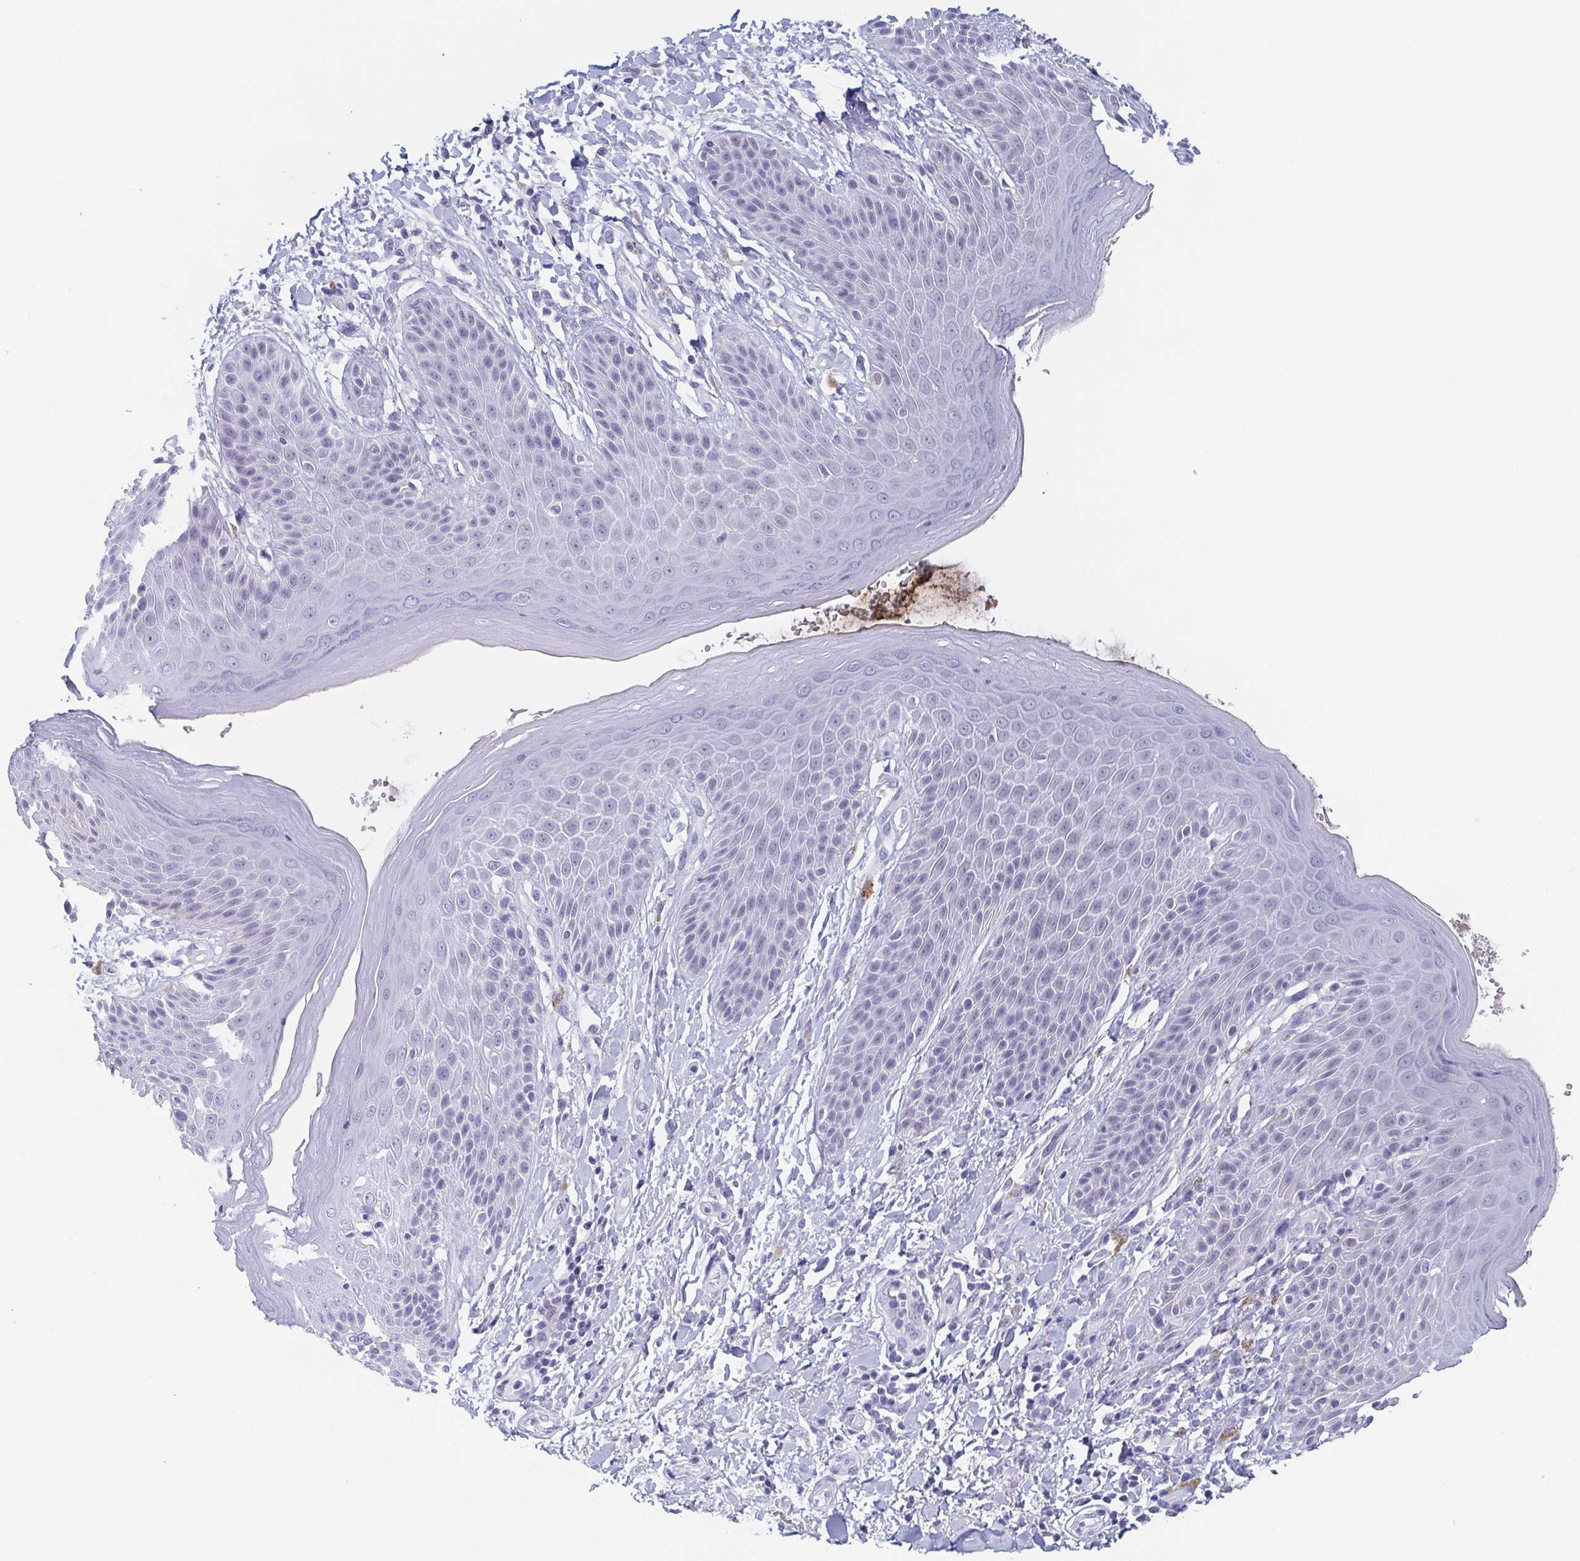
{"staining": {"intensity": "negative", "quantity": "none", "location": "none"}, "tissue": "skin", "cell_type": "Epidermal cells", "image_type": "normal", "snomed": [{"axis": "morphology", "description": "Normal tissue, NOS"}, {"axis": "topography", "description": "Anal"}, {"axis": "topography", "description": "Peripheral nerve tissue"}], "caption": "The histopathology image reveals no staining of epidermal cells in normal skin. Brightfield microscopy of immunohistochemistry (IHC) stained with DAB (3,3'-diaminobenzidine) (brown) and hematoxylin (blue), captured at high magnification.", "gene": "REG4", "patient": {"sex": "male", "age": 51}}